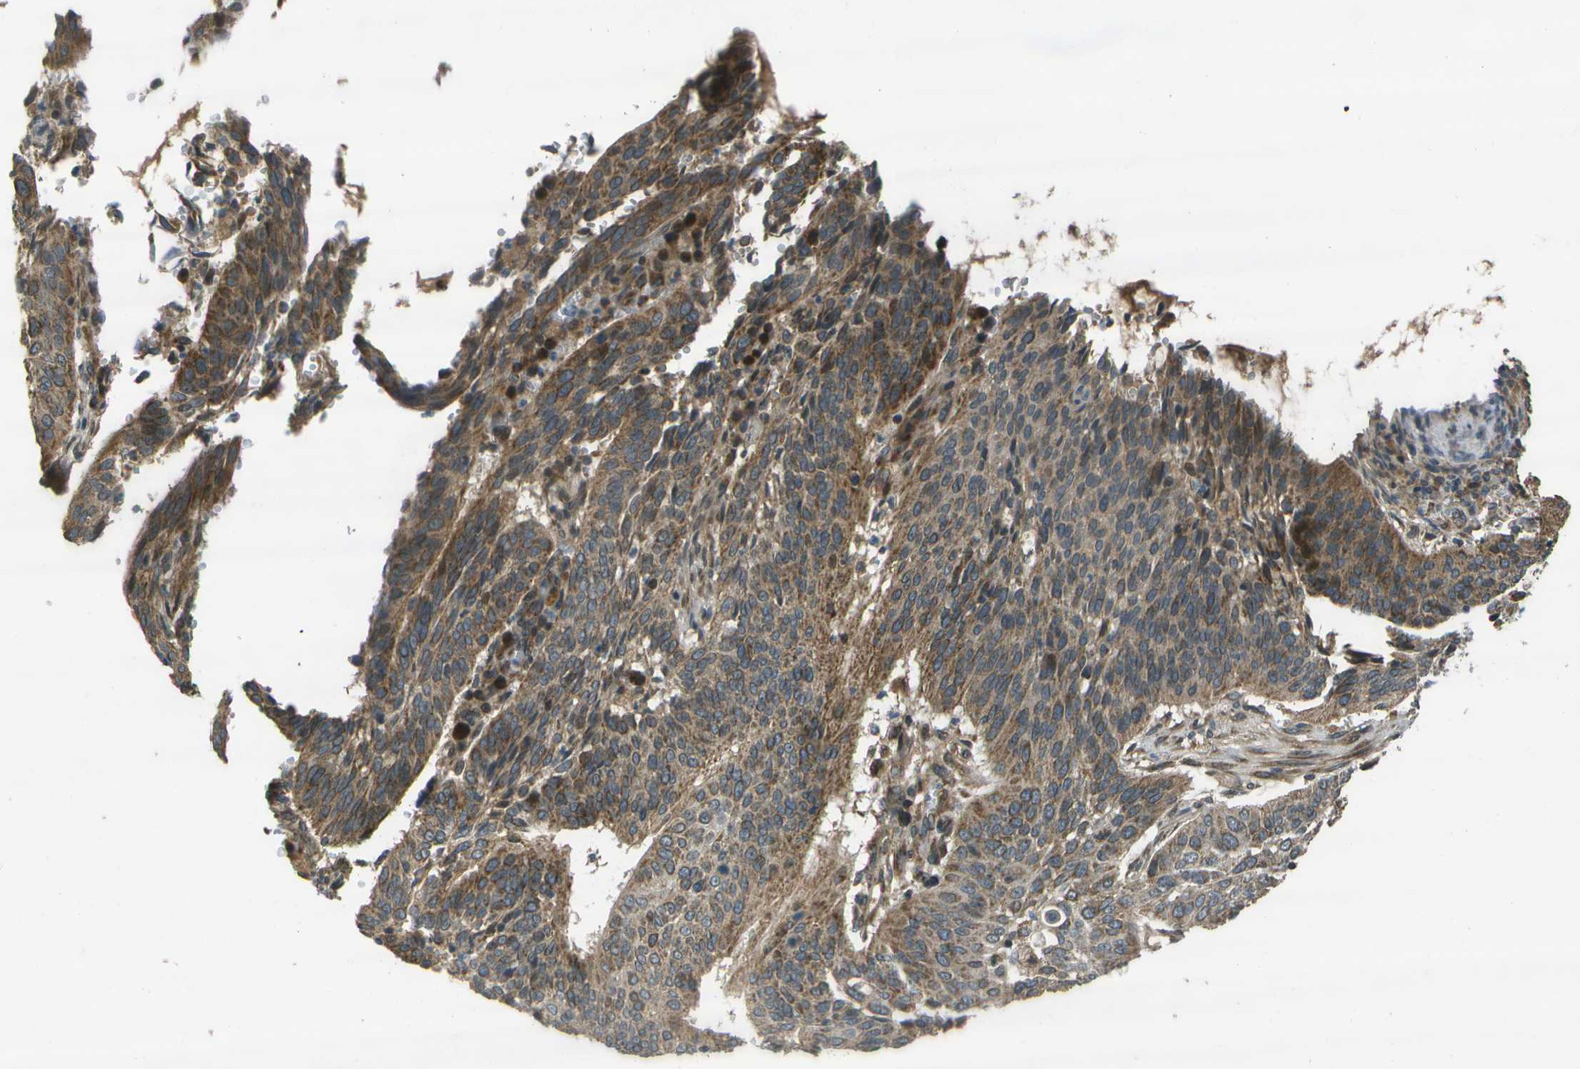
{"staining": {"intensity": "moderate", "quantity": ">75%", "location": "cytoplasmic/membranous"}, "tissue": "cervical cancer", "cell_type": "Tumor cells", "image_type": "cancer", "snomed": [{"axis": "morphology", "description": "Normal tissue, NOS"}, {"axis": "morphology", "description": "Squamous cell carcinoma, NOS"}, {"axis": "topography", "description": "Cervix"}], "caption": "Immunohistochemistry micrograph of neoplastic tissue: cervical cancer stained using immunohistochemistry demonstrates medium levels of moderate protein expression localized specifically in the cytoplasmic/membranous of tumor cells, appearing as a cytoplasmic/membranous brown color.", "gene": "HFE", "patient": {"sex": "female", "age": 39}}